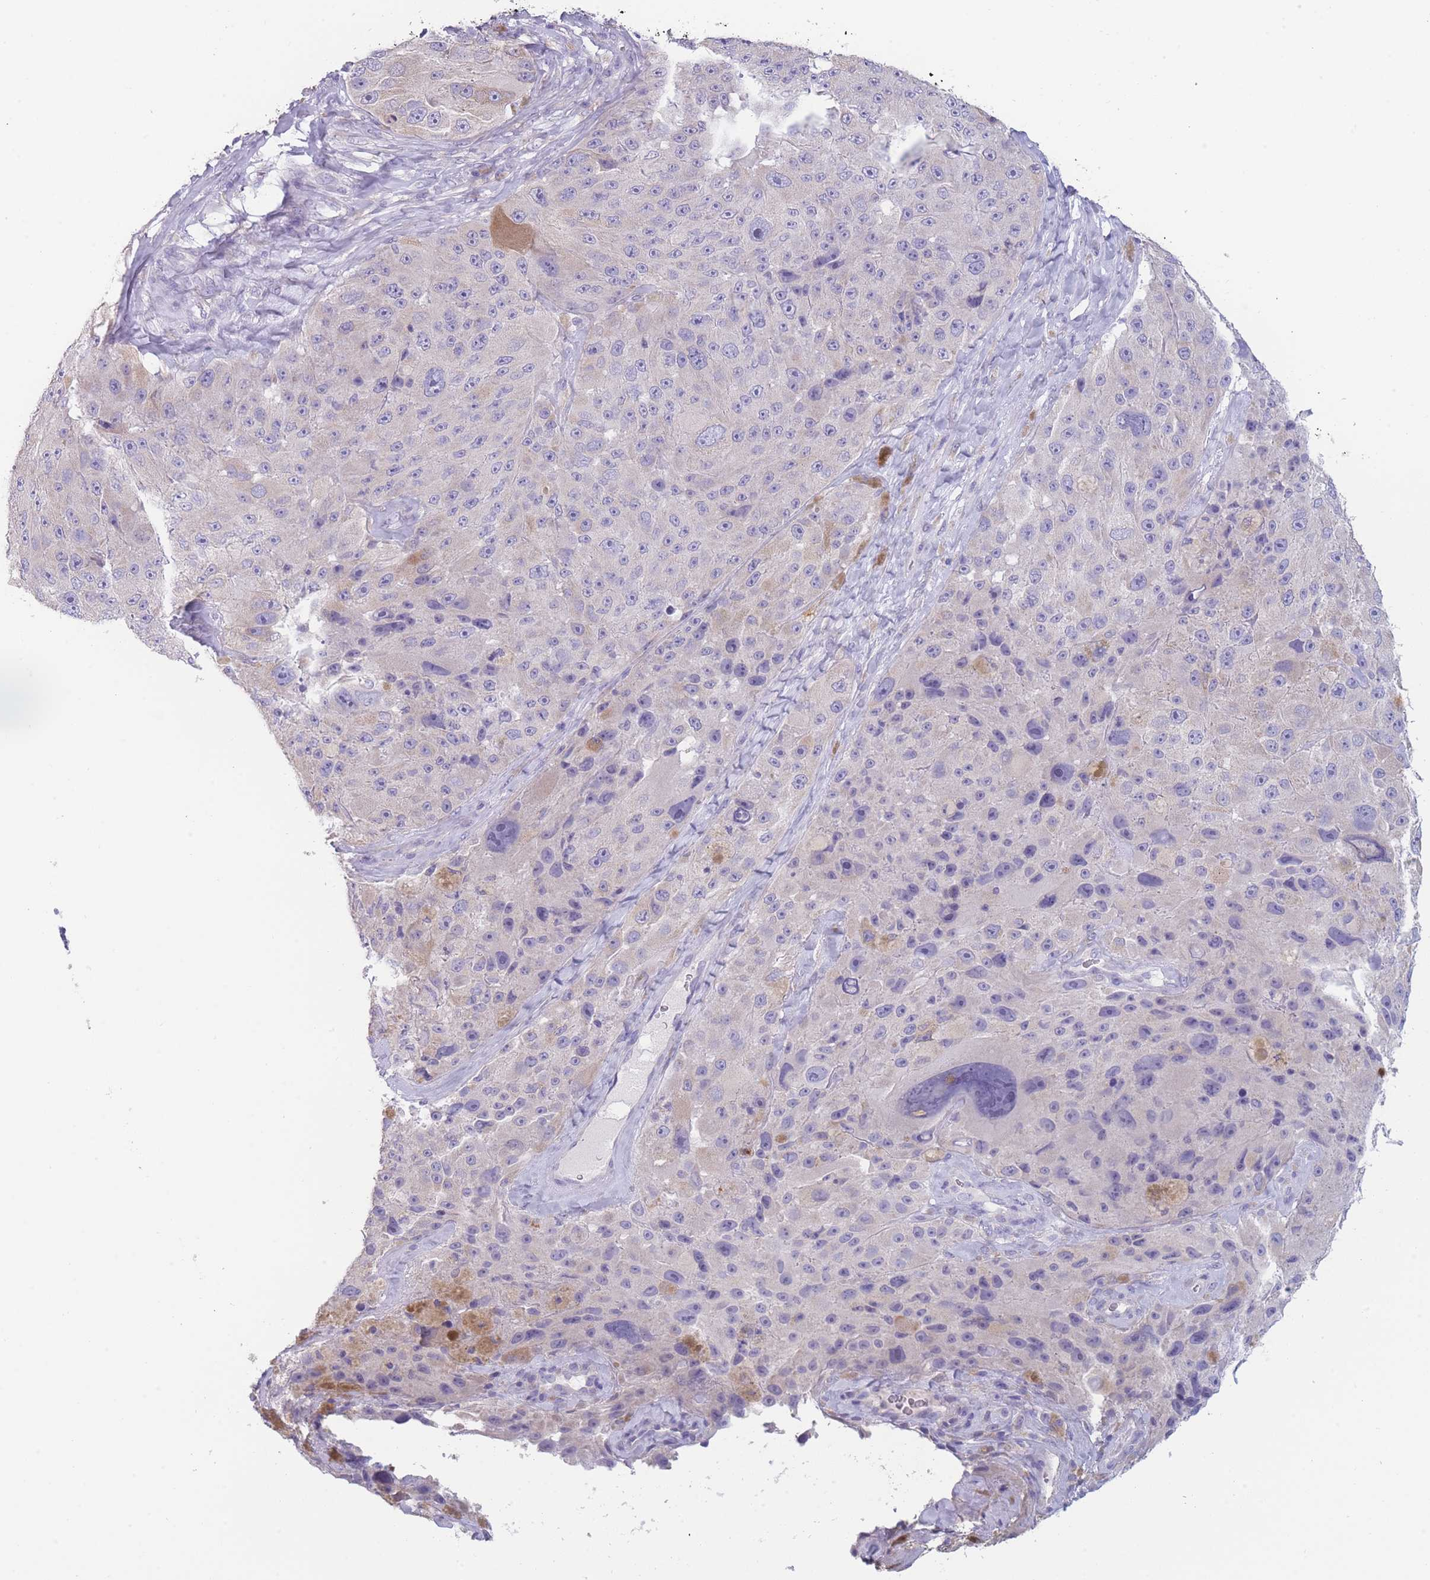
{"staining": {"intensity": "negative", "quantity": "none", "location": "none"}, "tissue": "melanoma", "cell_type": "Tumor cells", "image_type": "cancer", "snomed": [{"axis": "morphology", "description": "Malignant melanoma, Metastatic site"}, {"axis": "topography", "description": "Lymph node"}], "caption": "The photomicrograph displays no staining of tumor cells in melanoma. (Immunohistochemistry, brightfield microscopy, high magnification).", "gene": "ZNF627", "patient": {"sex": "male", "age": 62}}